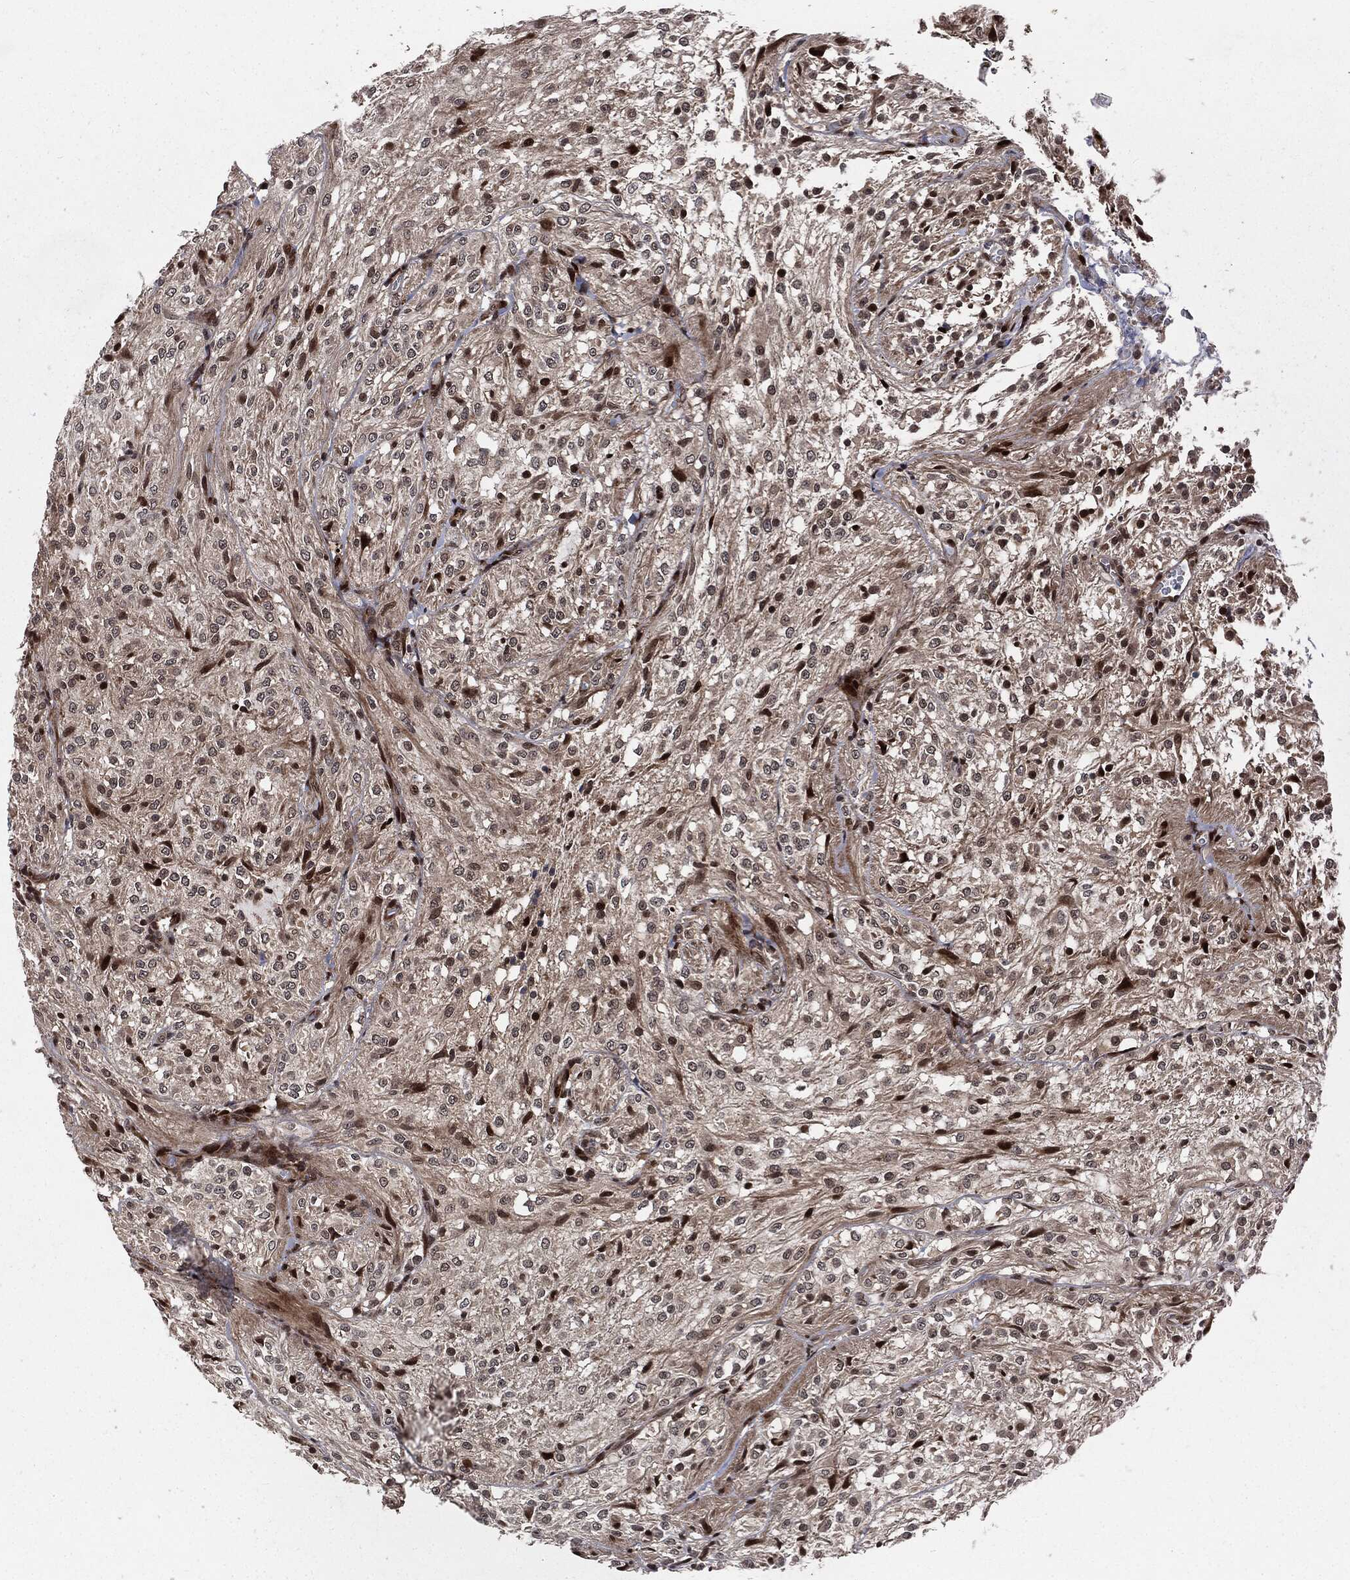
{"staining": {"intensity": "moderate", "quantity": "<25%", "location": "cytoplasmic/membranous,nuclear"}, "tissue": "glioma", "cell_type": "Tumor cells", "image_type": "cancer", "snomed": [{"axis": "morphology", "description": "Glioma, malignant, Low grade"}, {"axis": "topography", "description": "Brain"}], "caption": "Moderate cytoplasmic/membranous and nuclear protein positivity is seen in approximately <25% of tumor cells in glioma.", "gene": "SMAD4", "patient": {"sex": "male", "age": 3}}